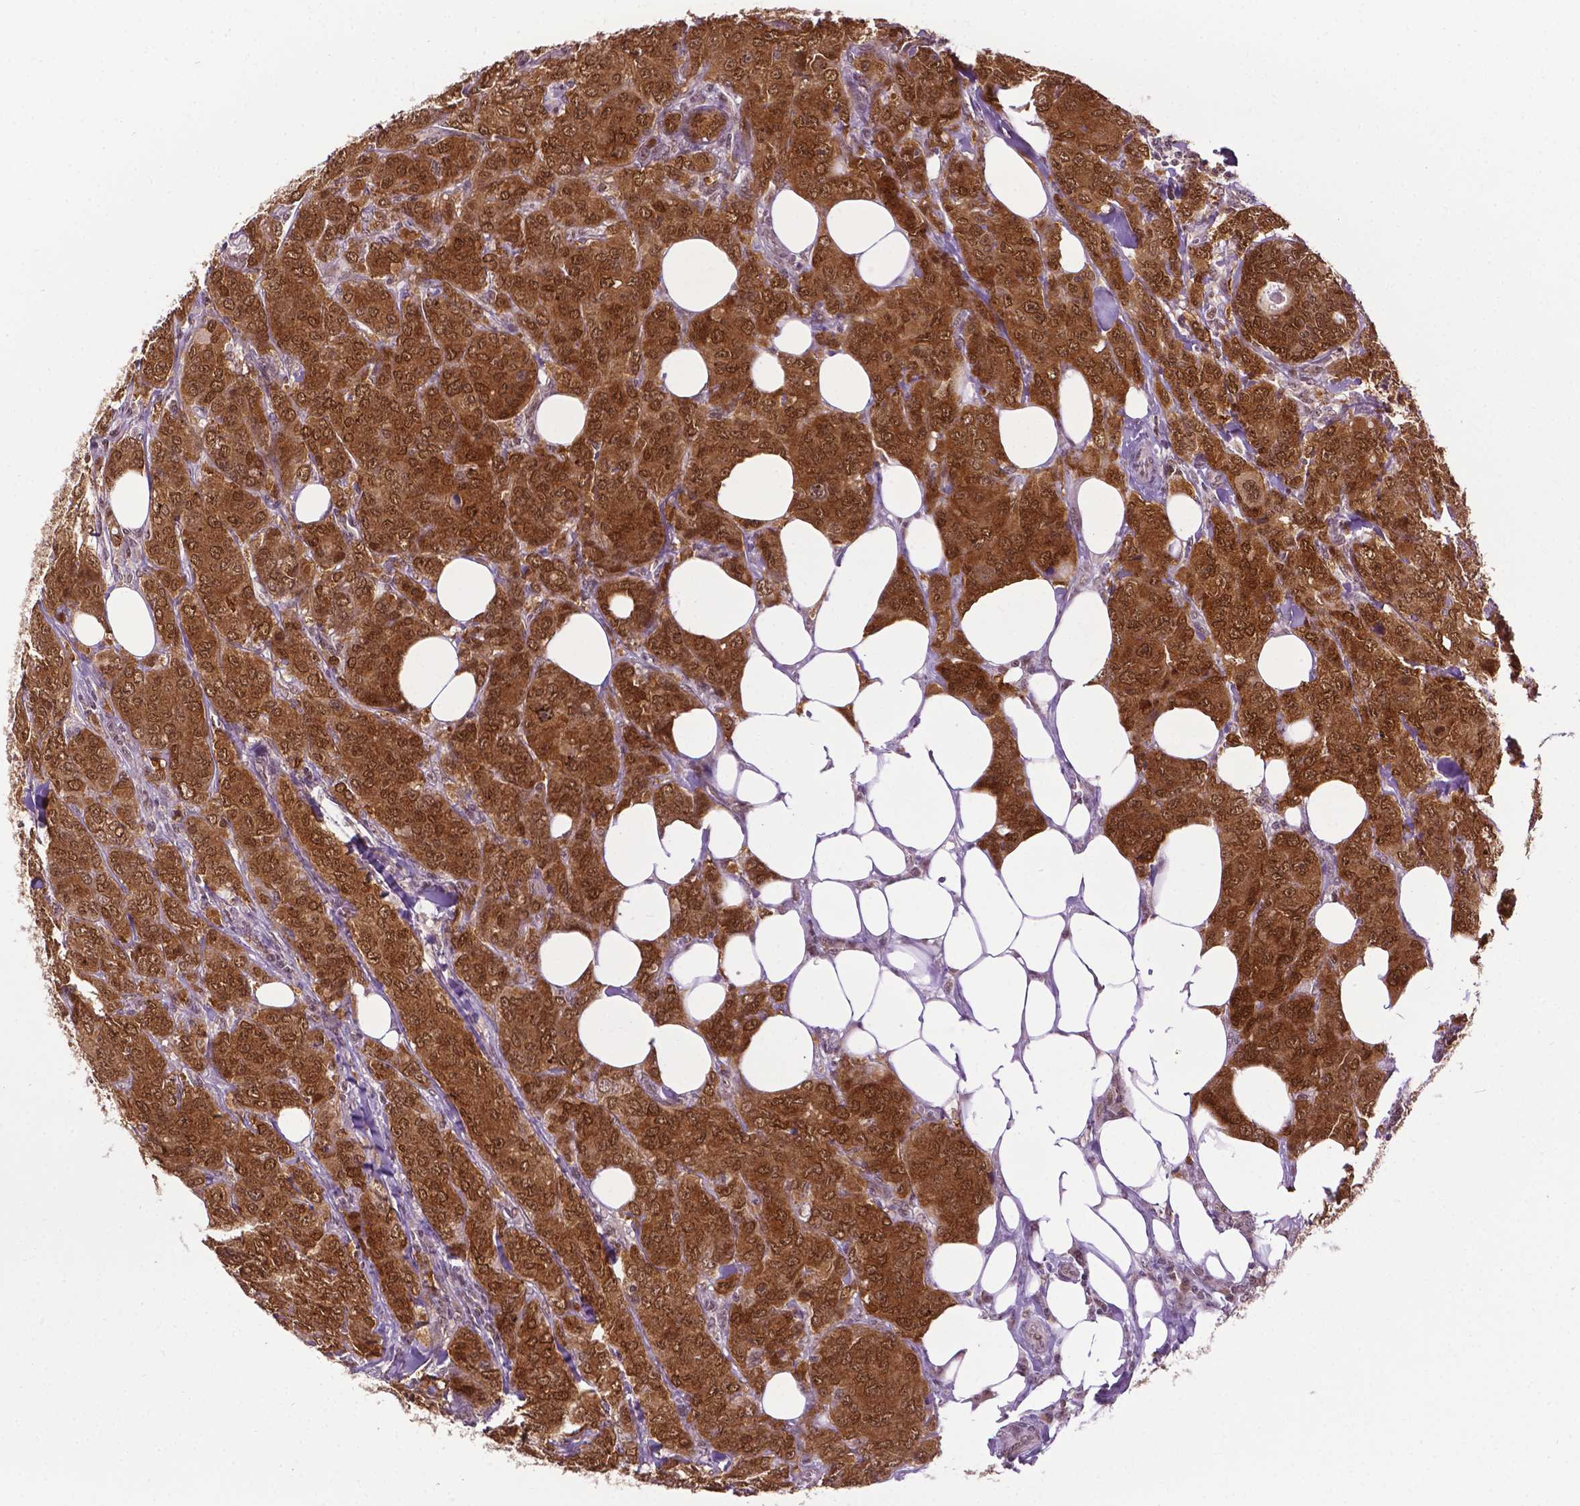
{"staining": {"intensity": "strong", "quantity": ">75%", "location": "cytoplasmic/membranous,nuclear"}, "tissue": "breast cancer", "cell_type": "Tumor cells", "image_type": "cancer", "snomed": [{"axis": "morphology", "description": "Duct carcinoma"}, {"axis": "topography", "description": "Breast"}], "caption": "Immunohistochemistry (DAB) staining of human breast infiltrating ductal carcinoma displays strong cytoplasmic/membranous and nuclear protein staining in about >75% of tumor cells.", "gene": "UBQLN4", "patient": {"sex": "female", "age": 43}}